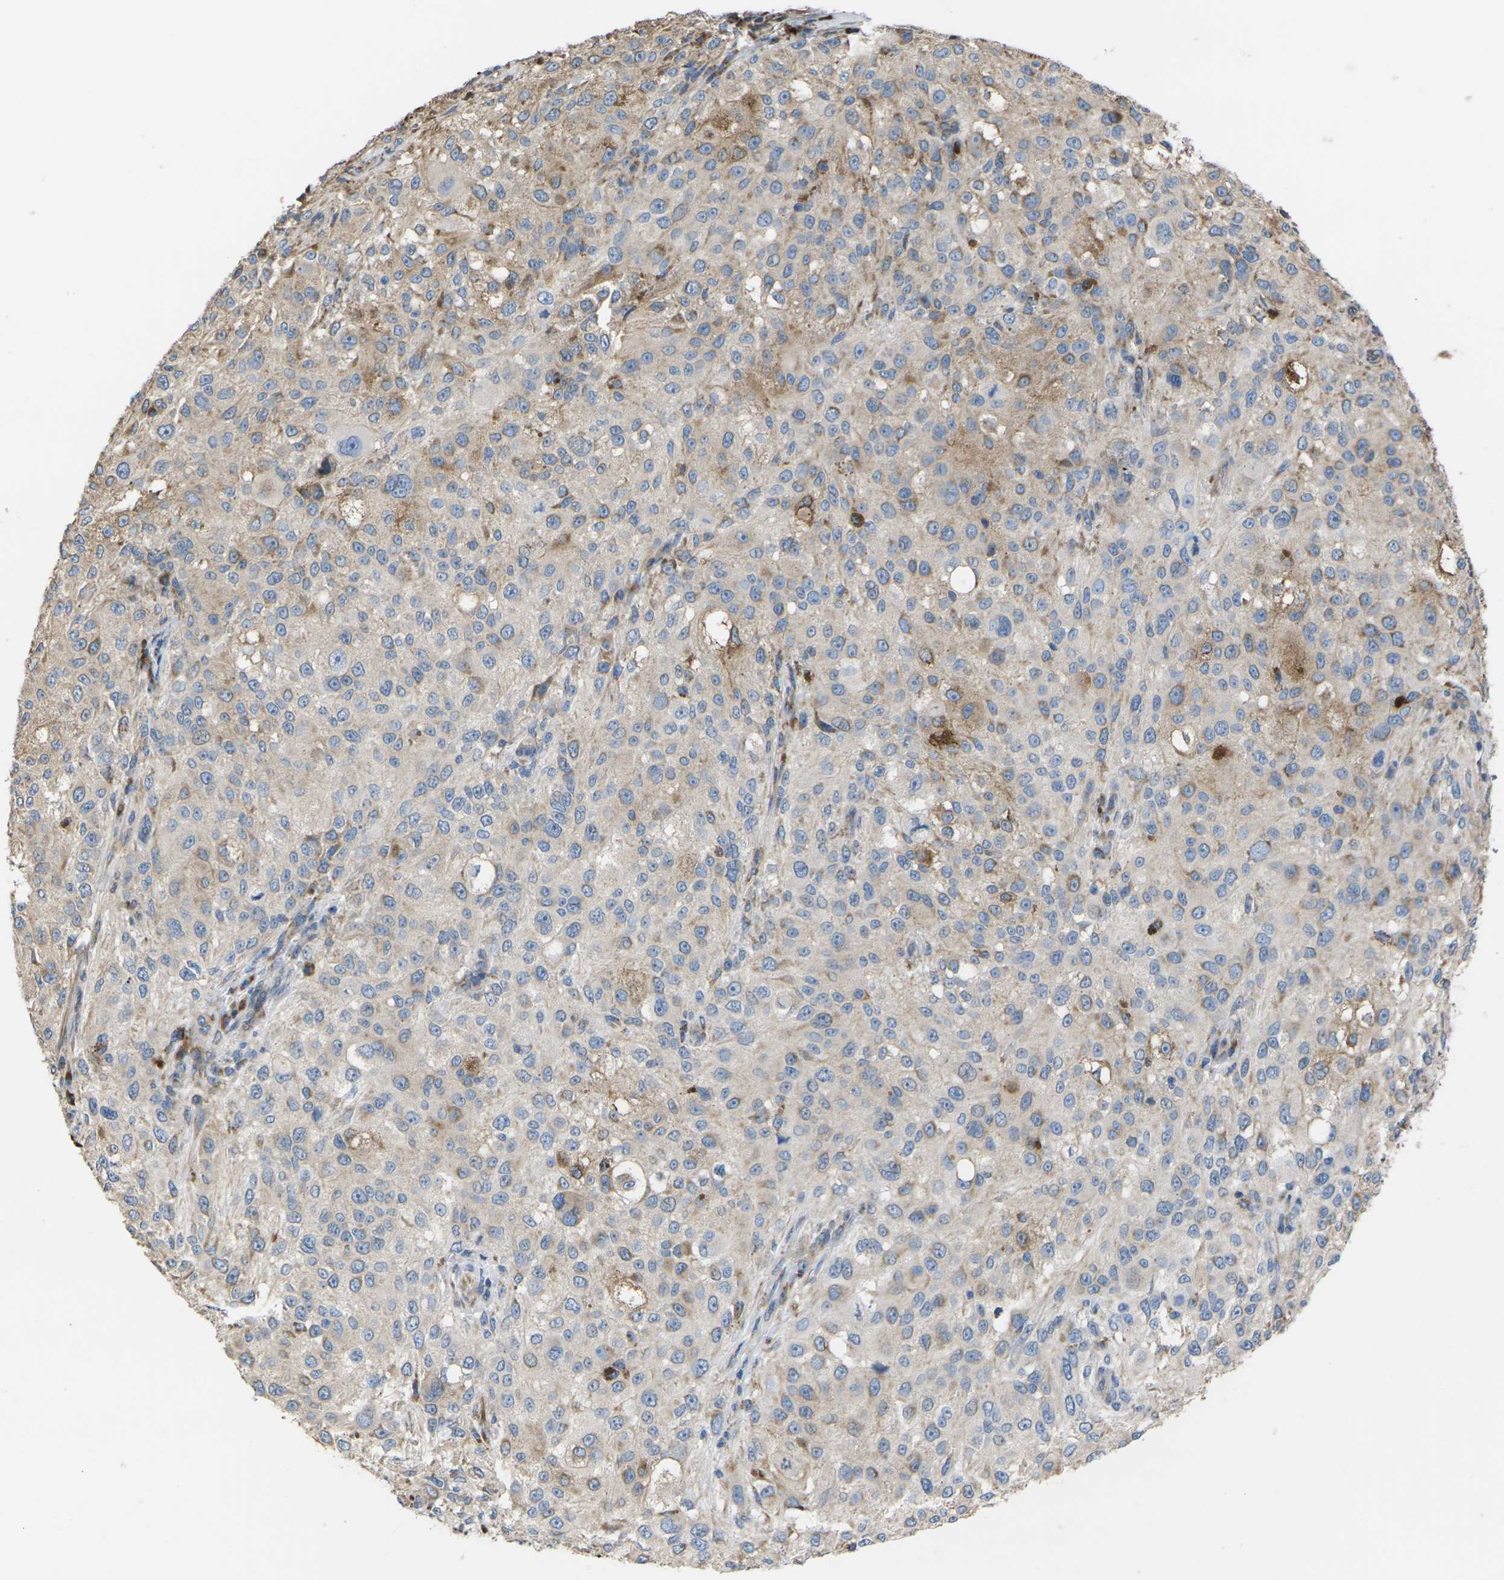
{"staining": {"intensity": "moderate", "quantity": "25%-75%", "location": "cytoplasmic/membranous"}, "tissue": "melanoma", "cell_type": "Tumor cells", "image_type": "cancer", "snomed": [{"axis": "morphology", "description": "Necrosis, NOS"}, {"axis": "morphology", "description": "Malignant melanoma, NOS"}, {"axis": "topography", "description": "Skin"}], "caption": "A brown stain labels moderate cytoplasmic/membranous staining of a protein in human malignant melanoma tumor cells.", "gene": "KLHDC8B", "patient": {"sex": "female", "age": 87}}